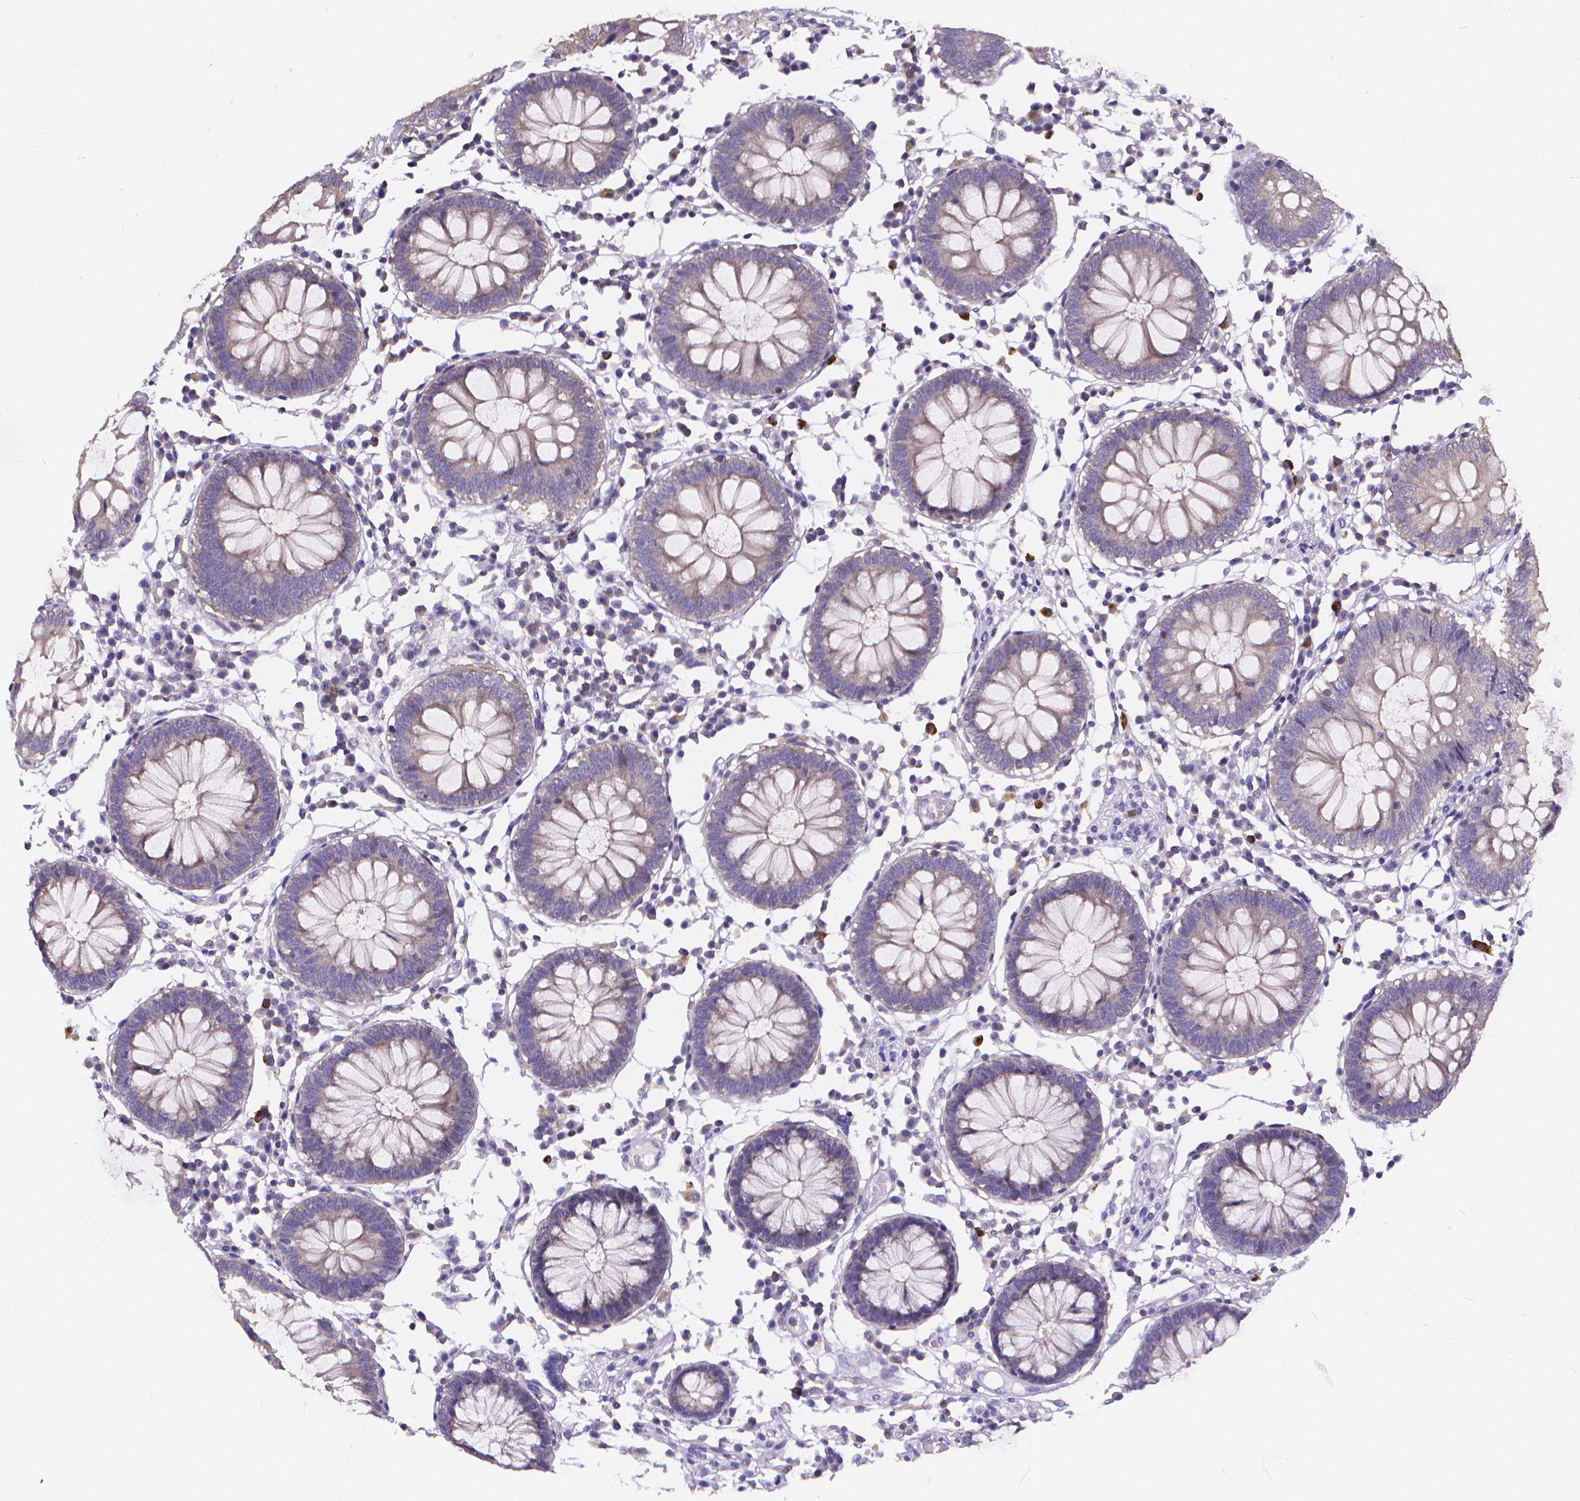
{"staining": {"intensity": "negative", "quantity": "none", "location": "none"}, "tissue": "colon", "cell_type": "Endothelial cells", "image_type": "normal", "snomed": [{"axis": "morphology", "description": "Normal tissue, NOS"}, {"axis": "morphology", "description": "Adenocarcinoma, NOS"}, {"axis": "topography", "description": "Colon"}], "caption": "Micrograph shows no protein positivity in endothelial cells of normal colon.", "gene": "GLRB", "patient": {"sex": "male", "age": 83}}